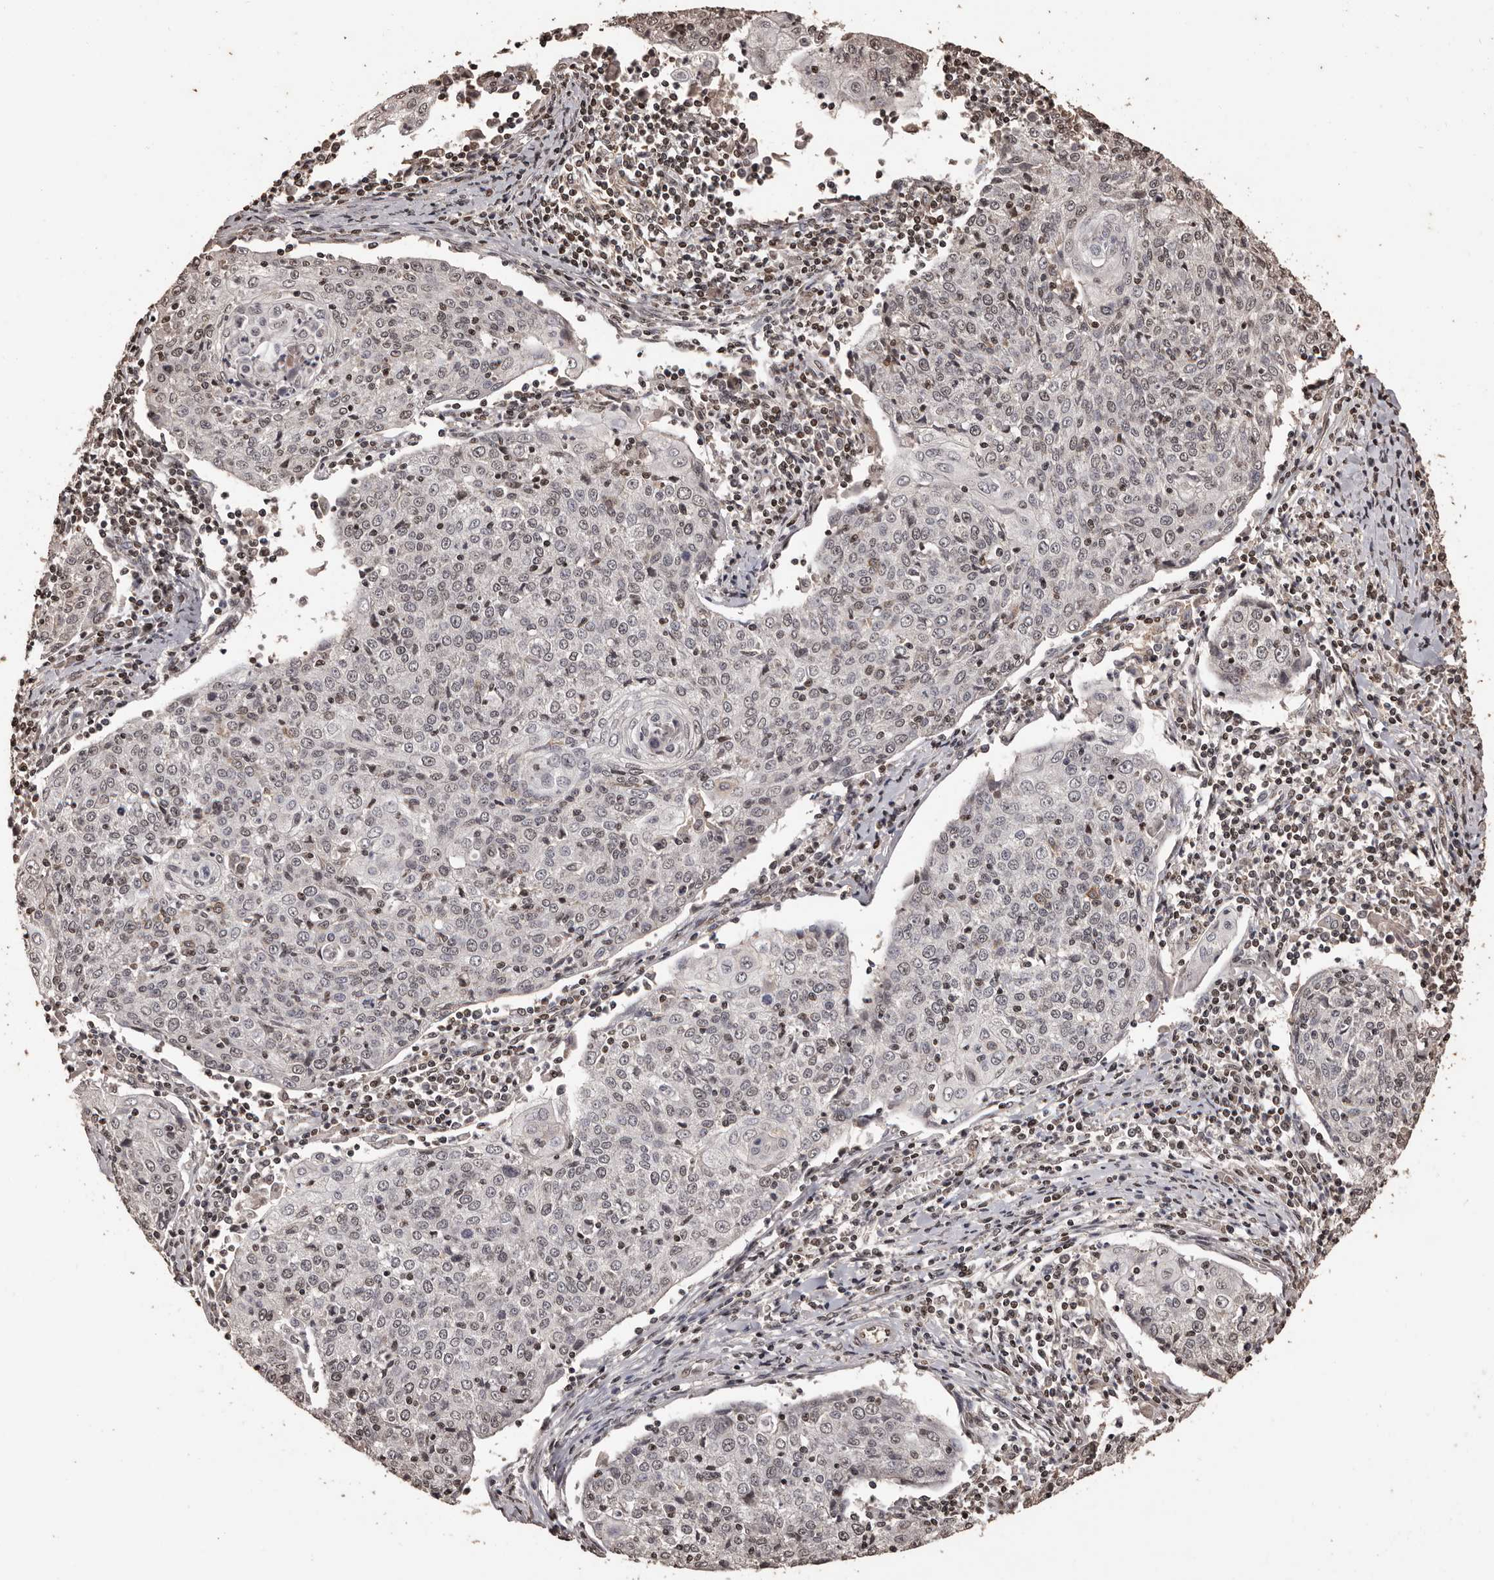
{"staining": {"intensity": "weak", "quantity": "<25%", "location": "nuclear"}, "tissue": "cervical cancer", "cell_type": "Tumor cells", "image_type": "cancer", "snomed": [{"axis": "morphology", "description": "Squamous cell carcinoma, NOS"}, {"axis": "topography", "description": "Cervix"}], "caption": "Image shows no significant protein positivity in tumor cells of cervical cancer.", "gene": "NAV1", "patient": {"sex": "female", "age": 48}}